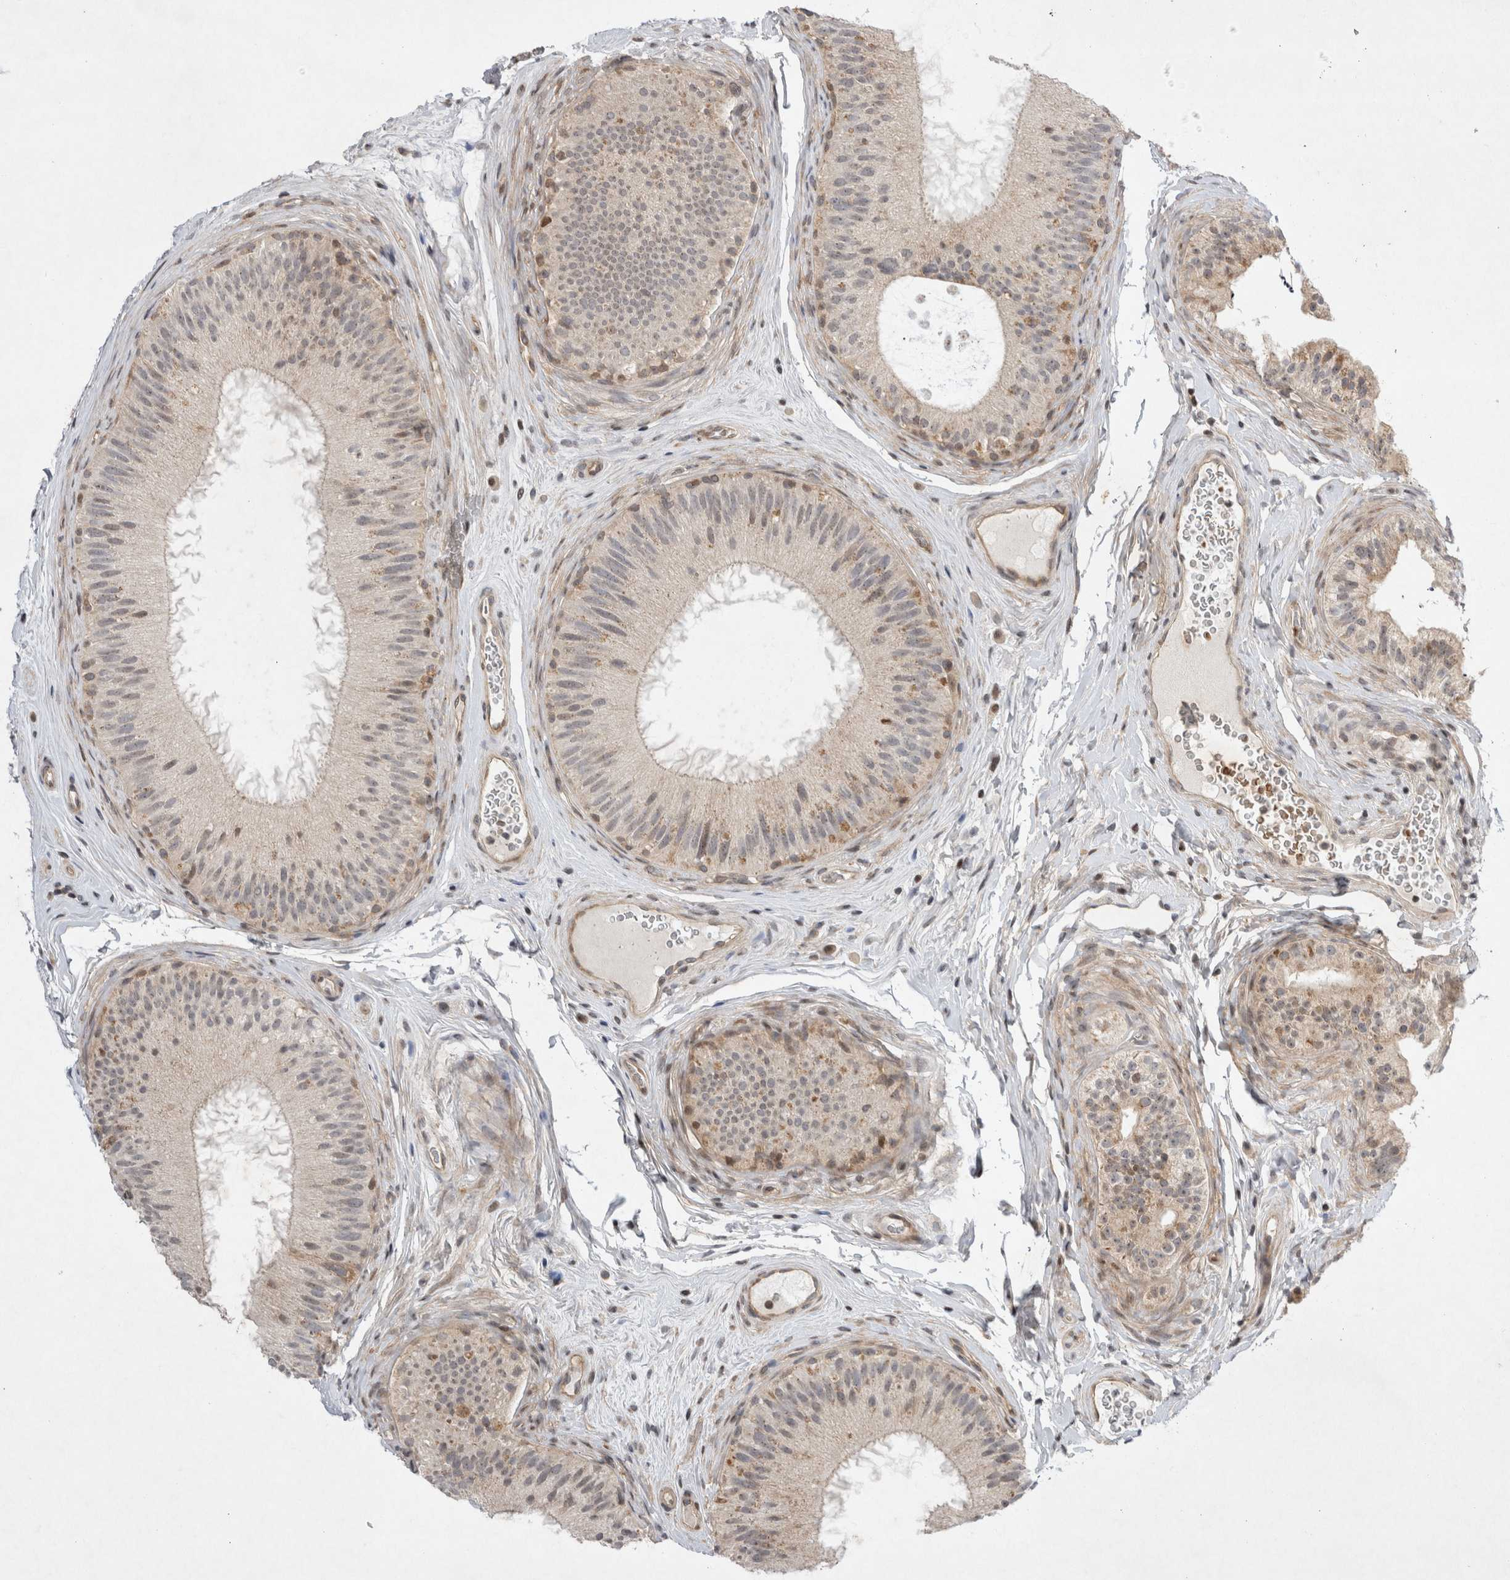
{"staining": {"intensity": "weak", "quantity": "<25%", "location": "cytoplasmic/membranous"}, "tissue": "epididymis", "cell_type": "Glandular cells", "image_type": "normal", "snomed": [{"axis": "morphology", "description": "Normal tissue, NOS"}, {"axis": "topography", "description": "Epididymis"}], "caption": "Immunohistochemistry image of benign human epididymis stained for a protein (brown), which shows no positivity in glandular cells.", "gene": "EIF2AK1", "patient": {"sex": "male", "age": 45}}